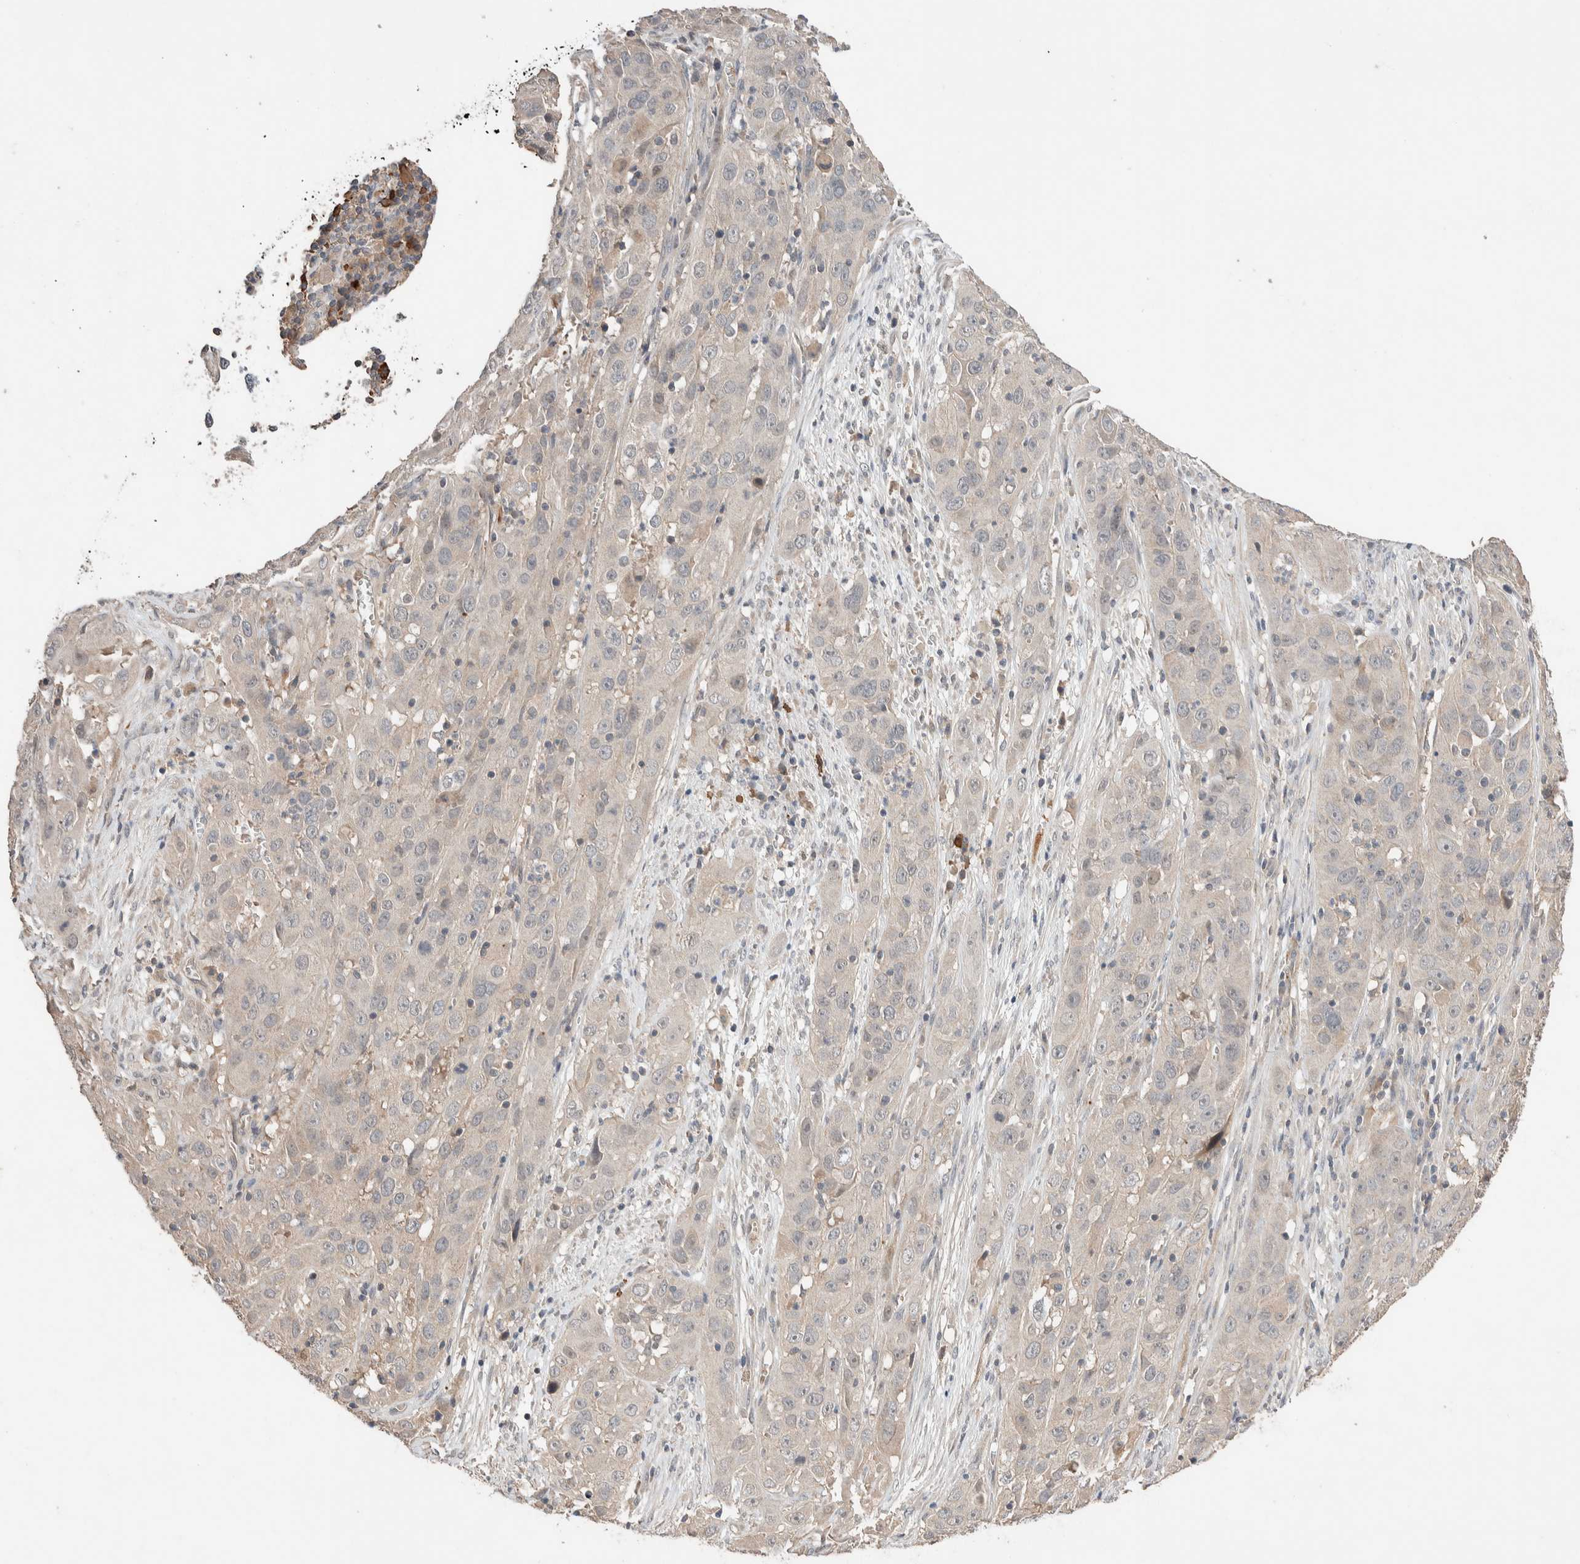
{"staining": {"intensity": "negative", "quantity": "none", "location": "none"}, "tissue": "cervical cancer", "cell_type": "Tumor cells", "image_type": "cancer", "snomed": [{"axis": "morphology", "description": "Squamous cell carcinoma, NOS"}, {"axis": "topography", "description": "Cervix"}], "caption": "An immunohistochemistry micrograph of cervical cancer is shown. There is no staining in tumor cells of cervical cancer.", "gene": "WDR91", "patient": {"sex": "female", "age": 32}}